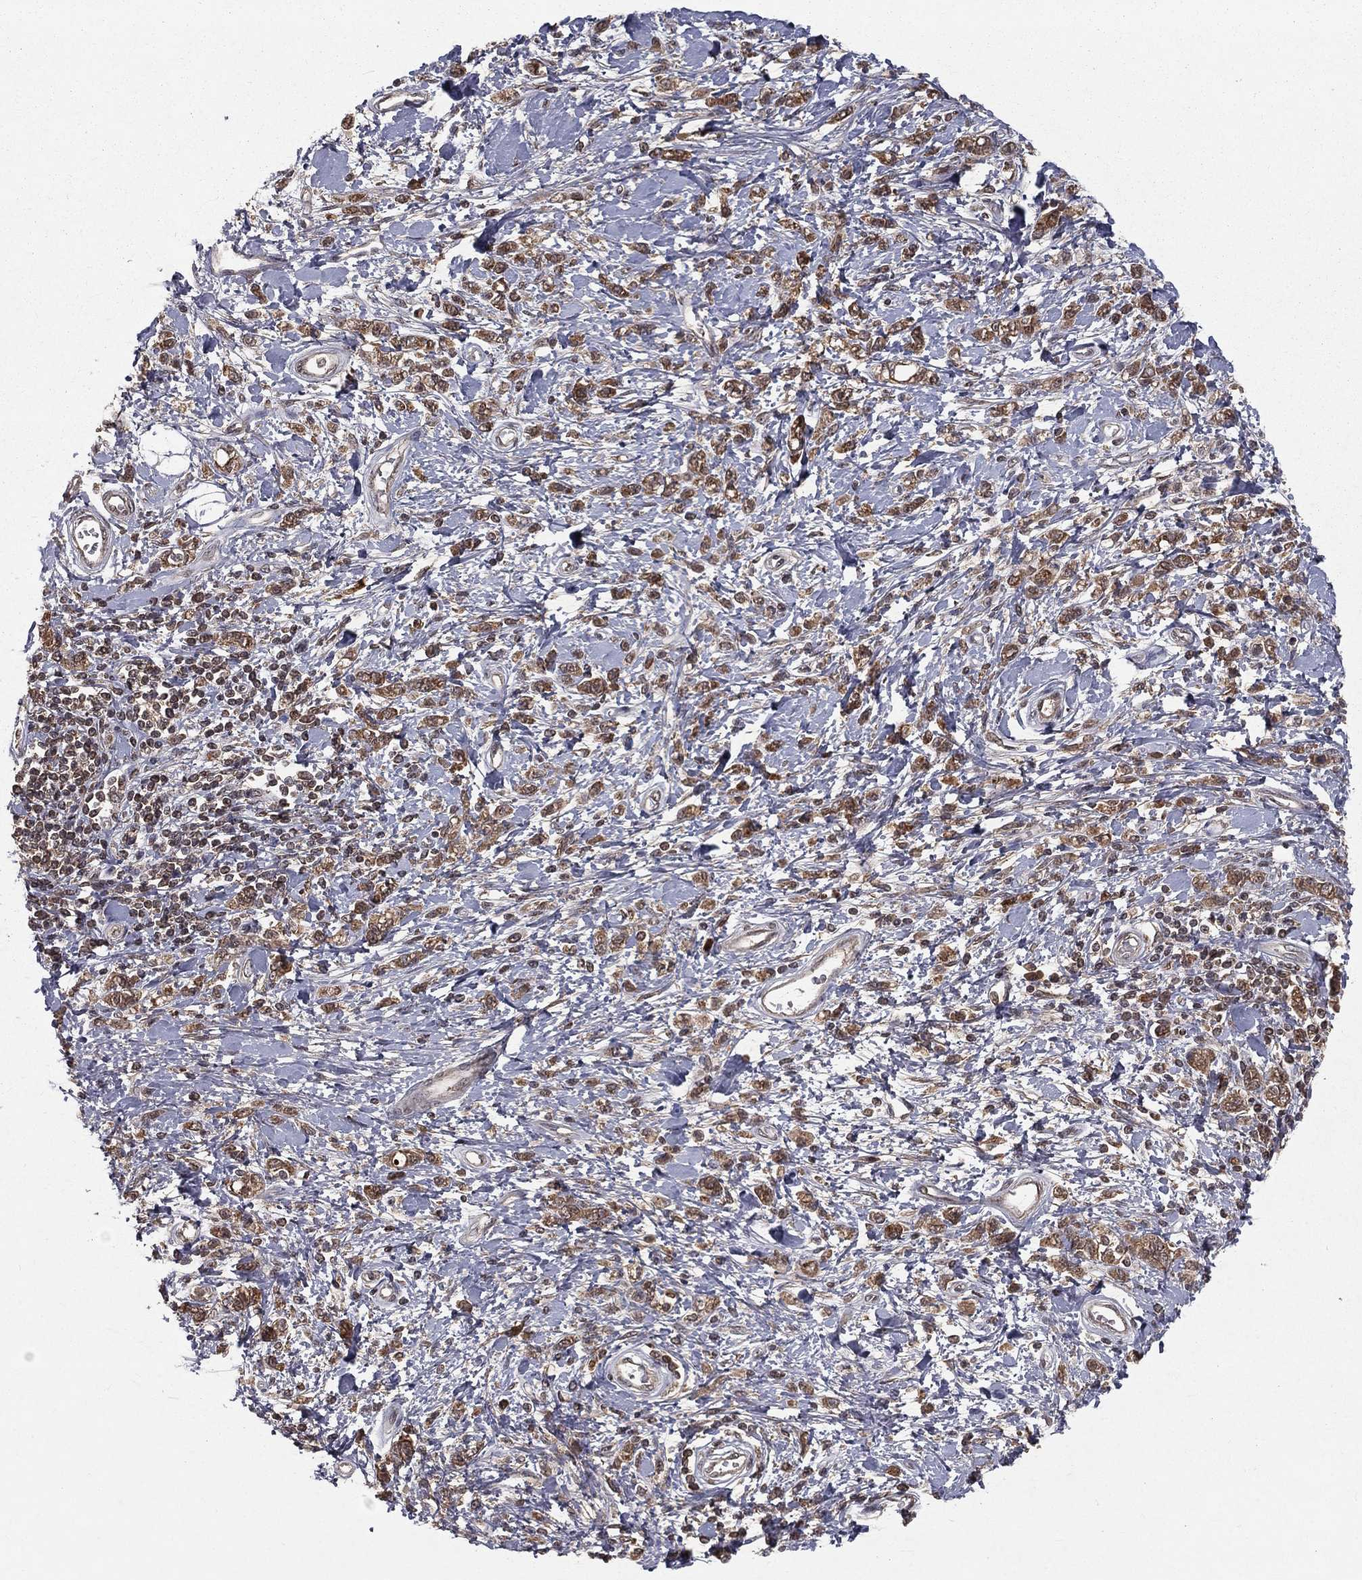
{"staining": {"intensity": "moderate", "quantity": ">75%", "location": "cytoplasmic/membranous"}, "tissue": "stomach cancer", "cell_type": "Tumor cells", "image_type": "cancer", "snomed": [{"axis": "morphology", "description": "Adenocarcinoma, NOS"}, {"axis": "topography", "description": "Stomach"}], "caption": "This image exhibits immunohistochemistry staining of human stomach adenocarcinoma, with medium moderate cytoplasmic/membranous positivity in about >75% of tumor cells.", "gene": "ZDHHC15", "patient": {"sex": "male", "age": 77}}